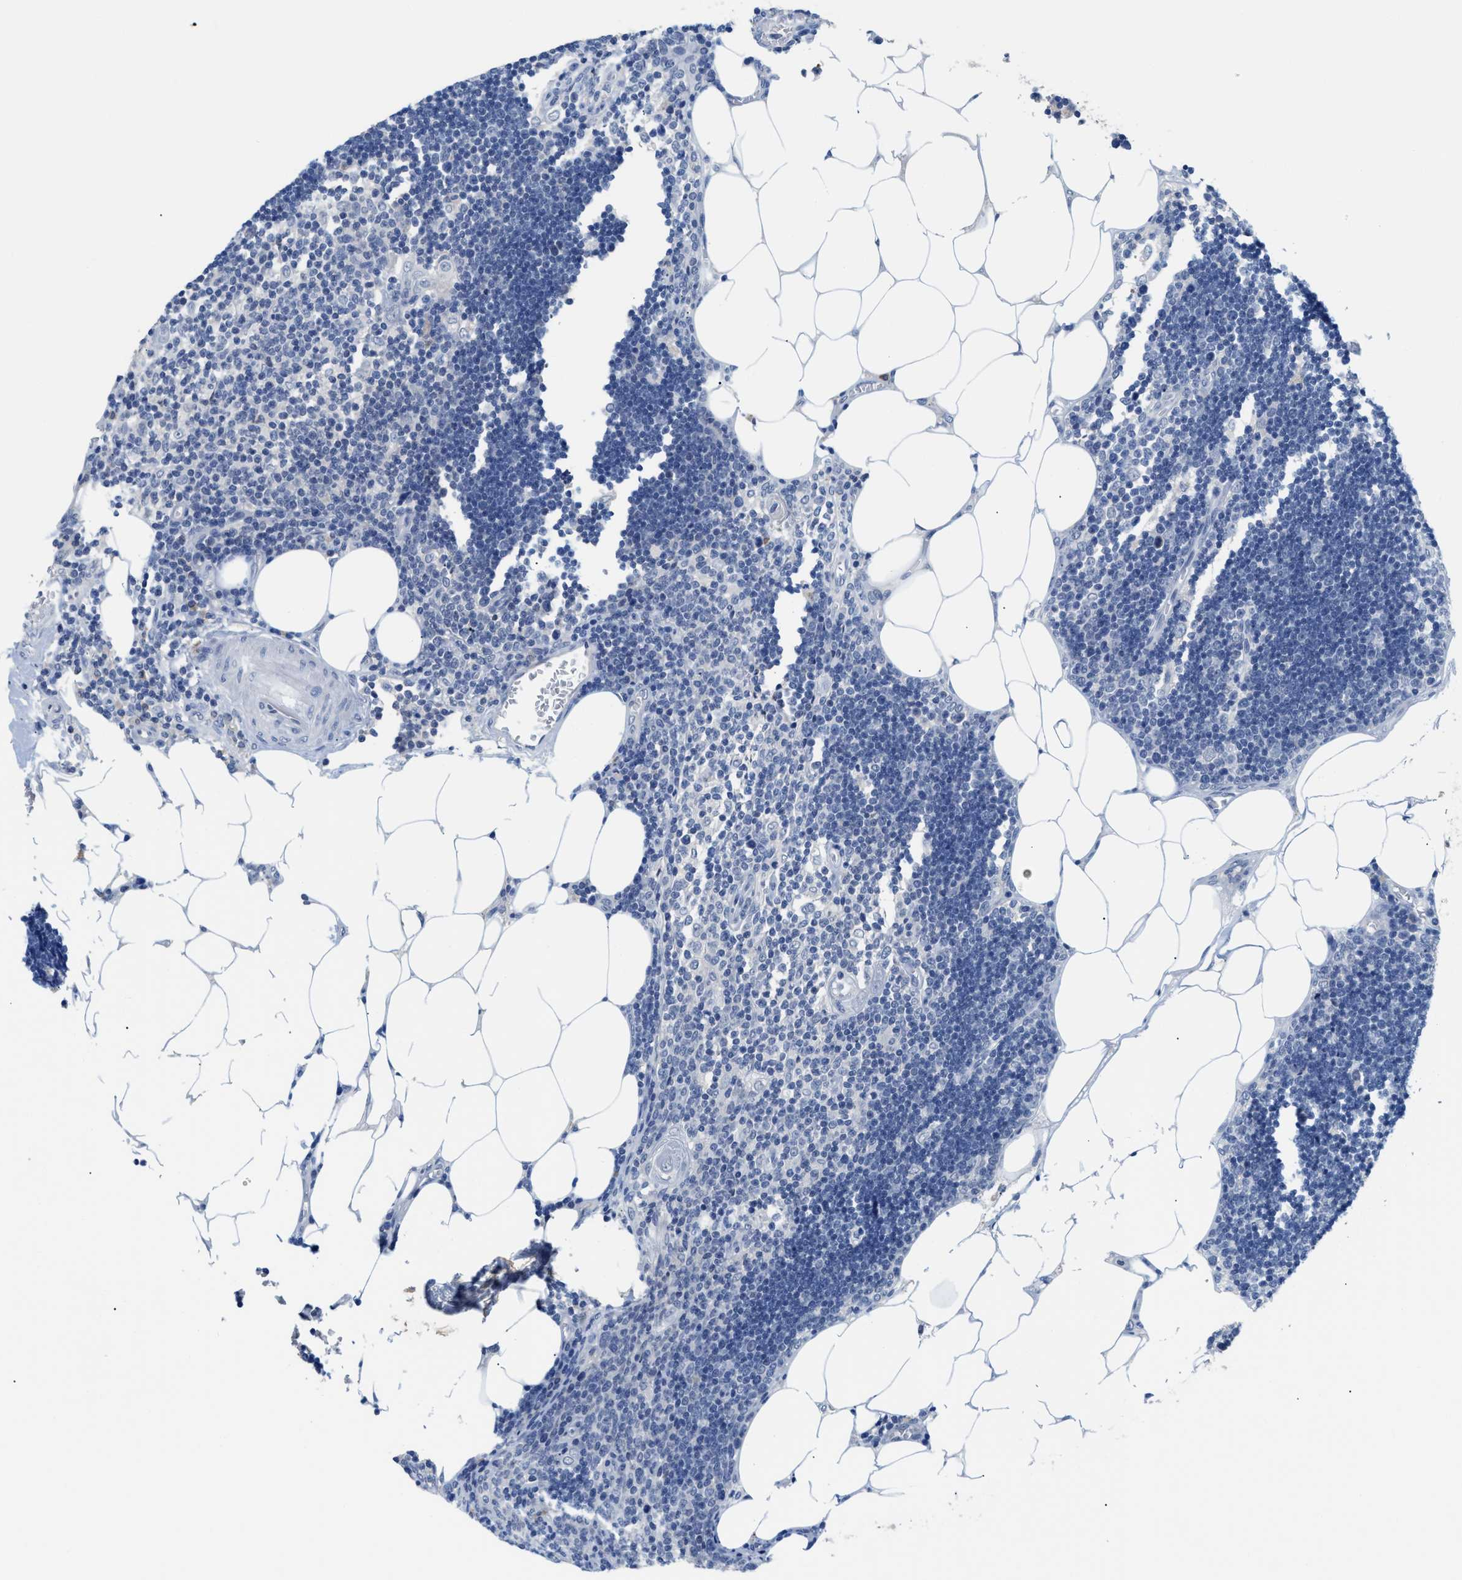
{"staining": {"intensity": "negative", "quantity": "none", "location": "none"}, "tissue": "lymph node", "cell_type": "Germinal center cells", "image_type": "normal", "snomed": [{"axis": "morphology", "description": "Normal tissue, NOS"}, {"axis": "topography", "description": "Lymph node"}], "caption": "DAB (3,3'-diaminobenzidine) immunohistochemical staining of normal human lymph node displays no significant expression in germinal center cells.", "gene": "OR9K2", "patient": {"sex": "male", "age": 33}}